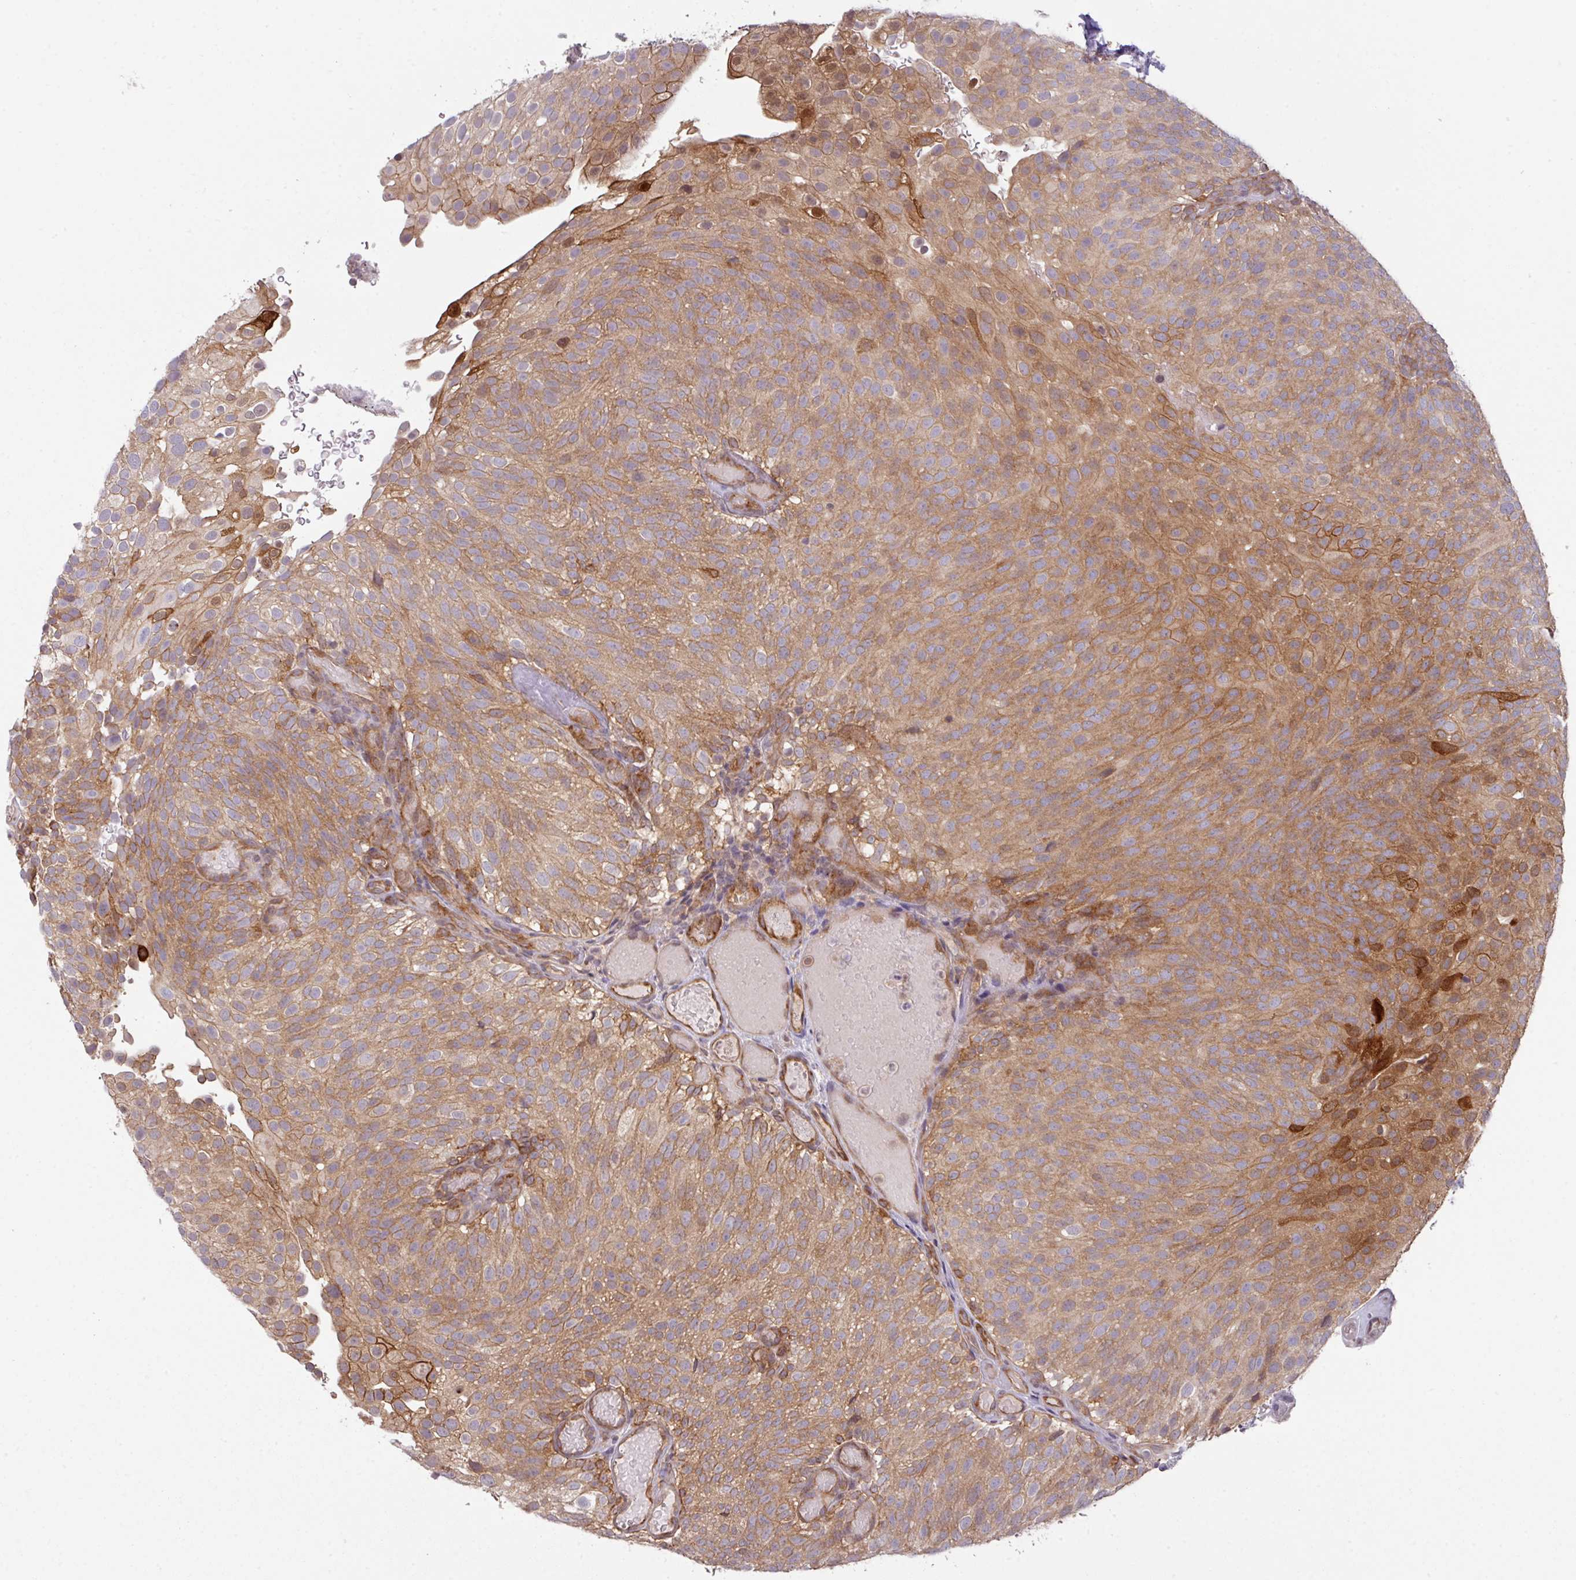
{"staining": {"intensity": "moderate", "quantity": ">75%", "location": "cytoplasmic/membranous"}, "tissue": "urothelial cancer", "cell_type": "Tumor cells", "image_type": "cancer", "snomed": [{"axis": "morphology", "description": "Urothelial carcinoma, Low grade"}, {"axis": "topography", "description": "Urinary bladder"}], "caption": "Brown immunohistochemical staining in low-grade urothelial carcinoma demonstrates moderate cytoplasmic/membranous staining in about >75% of tumor cells.", "gene": "CYFIP2", "patient": {"sex": "male", "age": 78}}